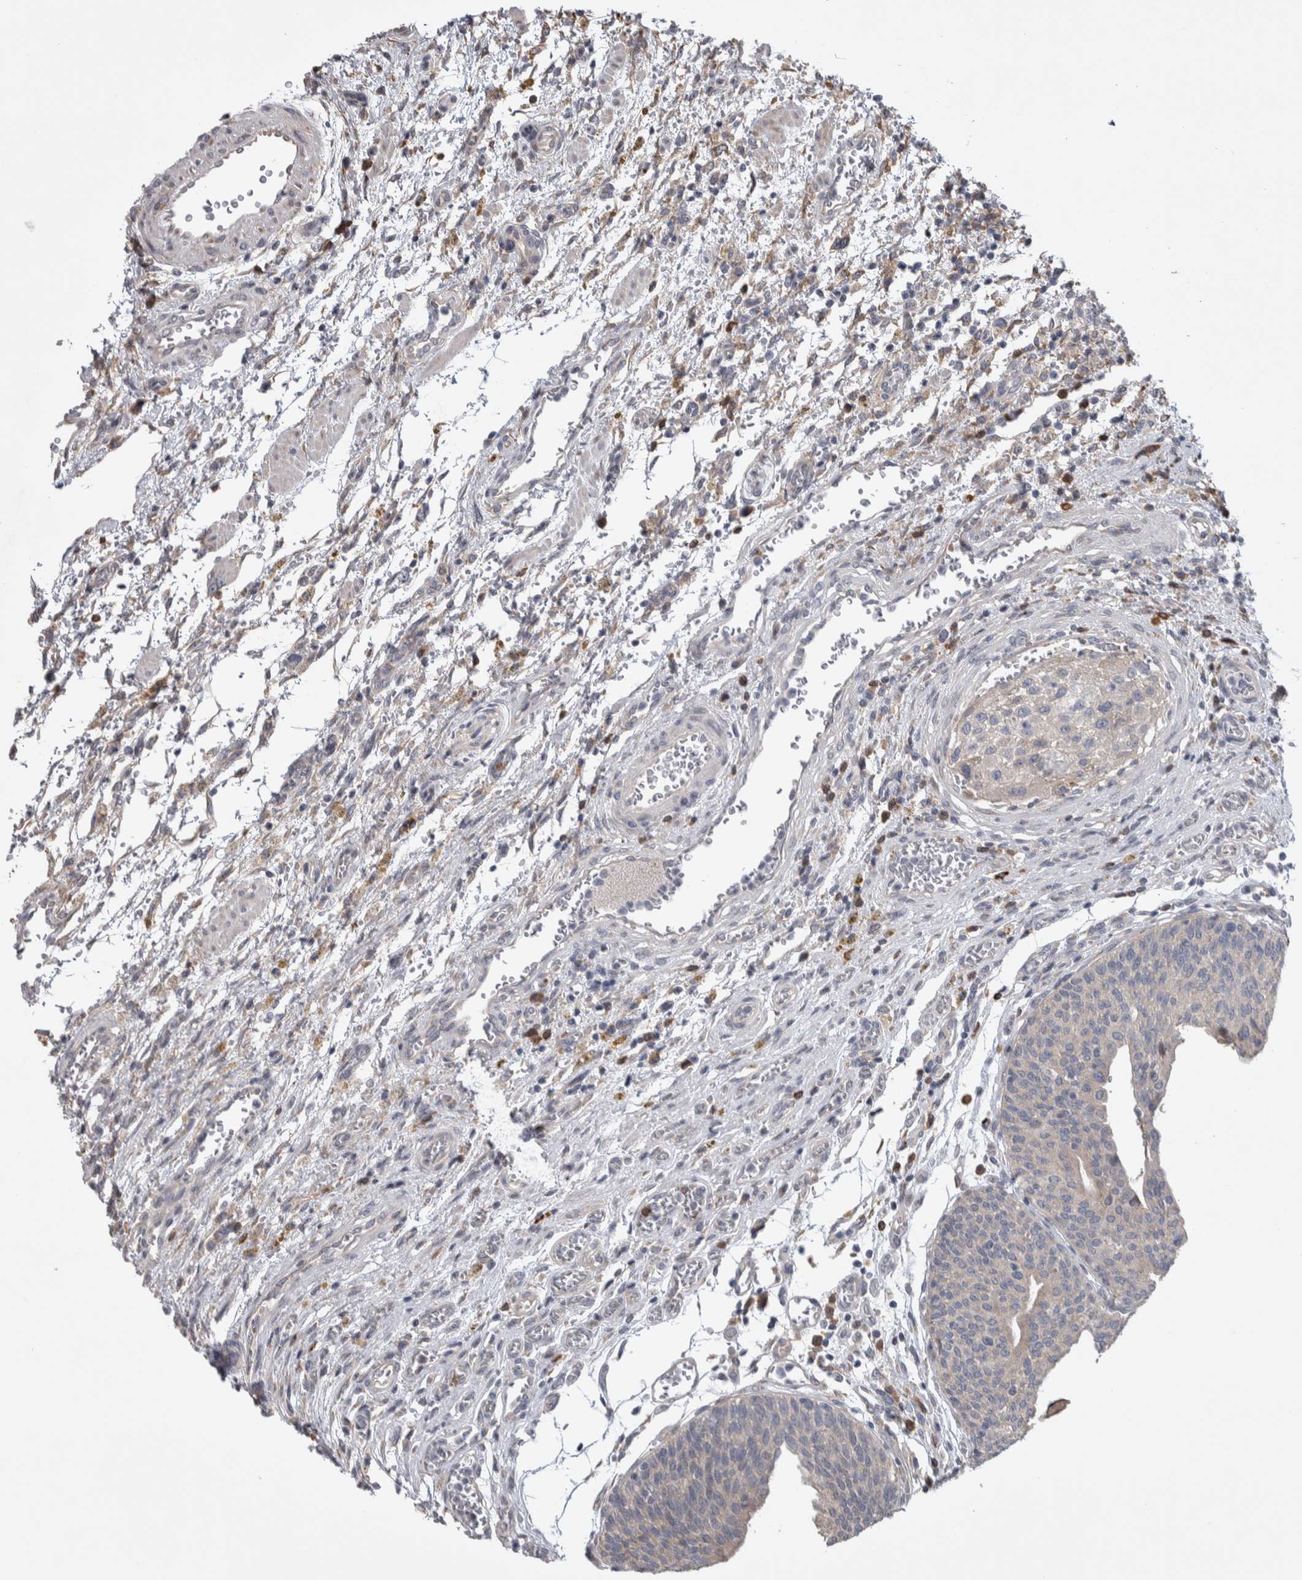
{"staining": {"intensity": "negative", "quantity": "none", "location": "none"}, "tissue": "urothelial cancer", "cell_type": "Tumor cells", "image_type": "cancer", "snomed": [{"axis": "morphology", "description": "Urothelial carcinoma, Low grade"}, {"axis": "morphology", "description": "Urothelial carcinoma, High grade"}, {"axis": "topography", "description": "Urinary bladder"}], "caption": "A high-resolution photomicrograph shows immunohistochemistry staining of high-grade urothelial carcinoma, which reveals no significant staining in tumor cells.", "gene": "IBTK", "patient": {"sex": "male", "age": 35}}